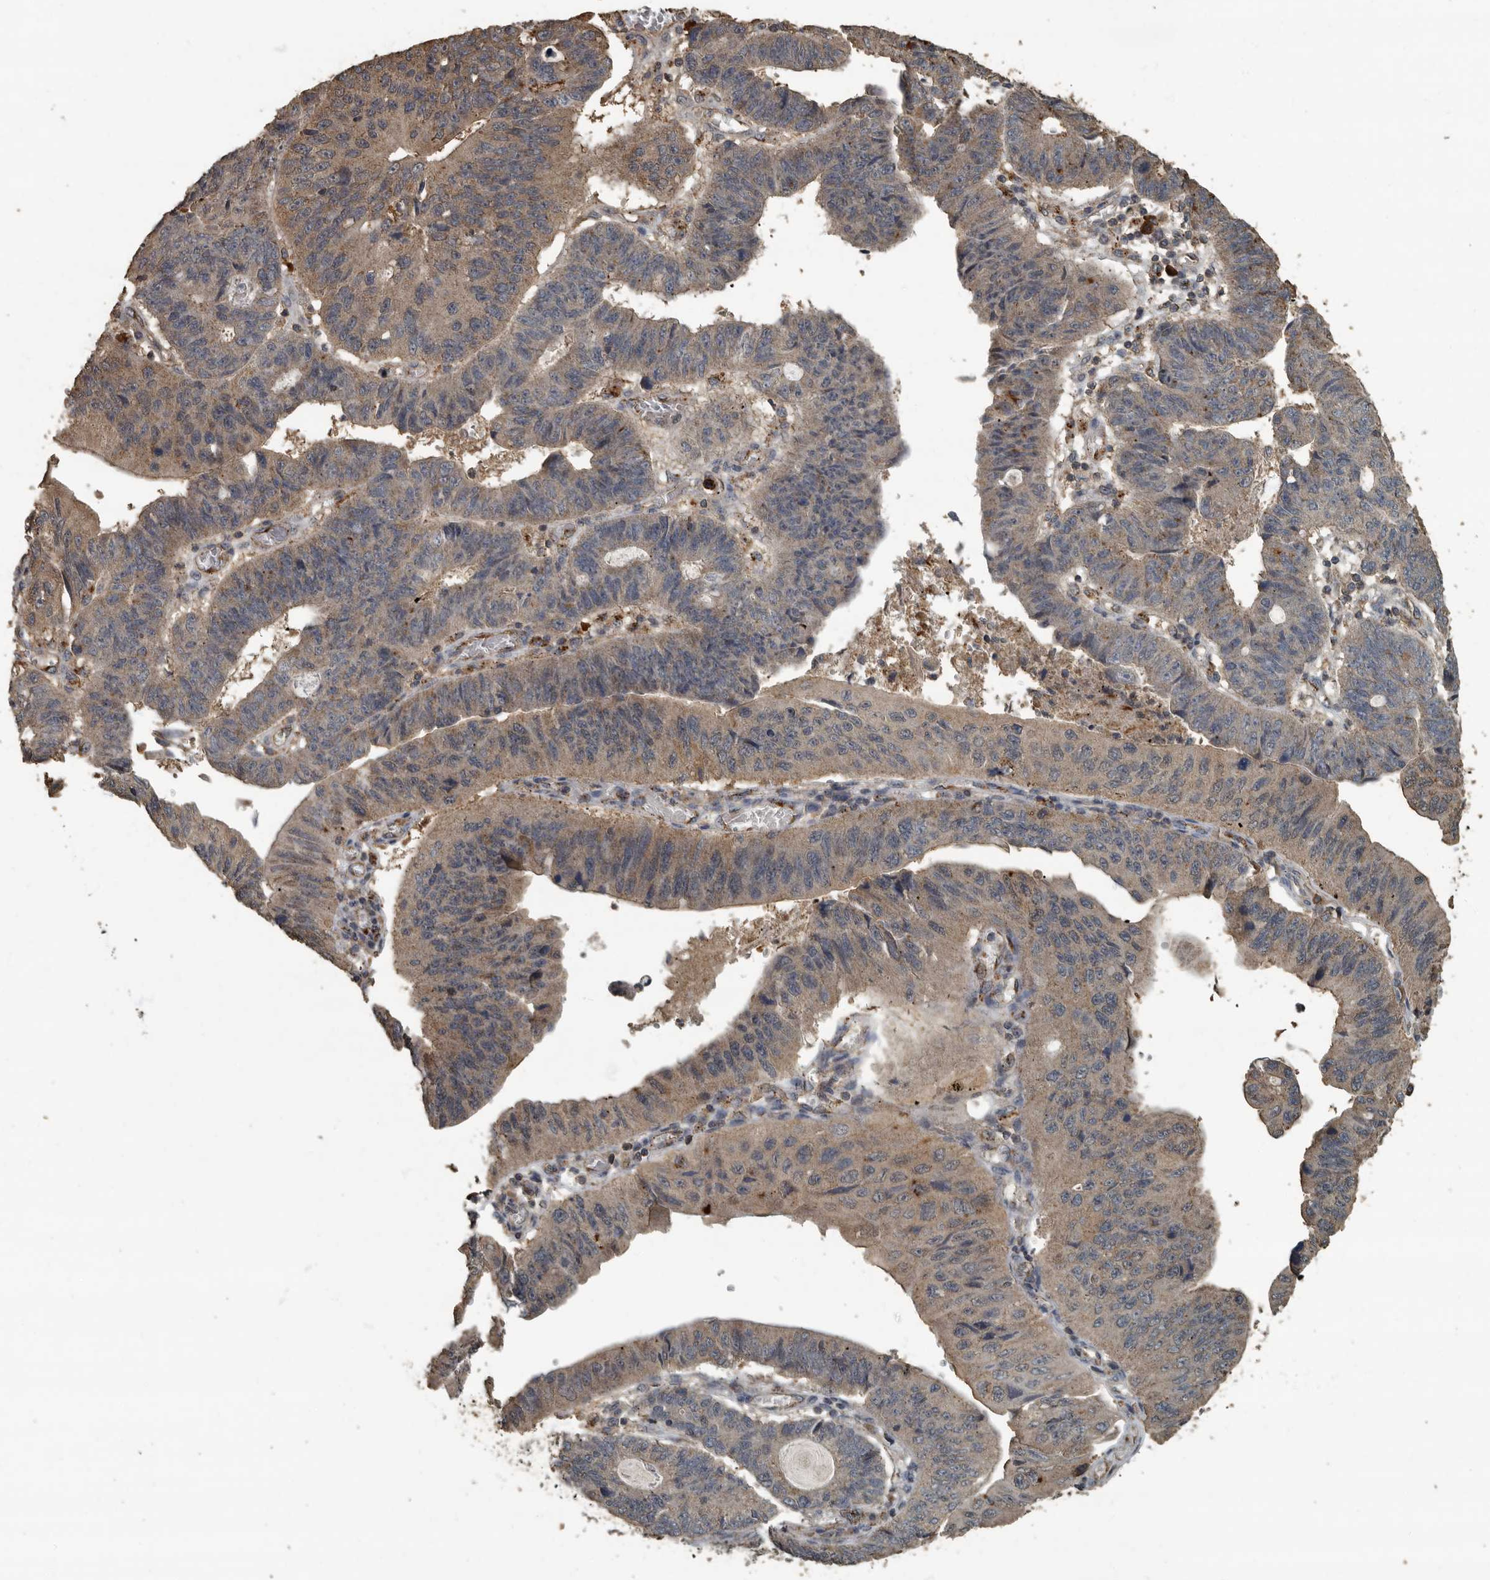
{"staining": {"intensity": "weak", "quantity": "25%-75%", "location": "cytoplasmic/membranous"}, "tissue": "stomach cancer", "cell_type": "Tumor cells", "image_type": "cancer", "snomed": [{"axis": "morphology", "description": "Adenocarcinoma, NOS"}, {"axis": "topography", "description": "Stomach"}], "caption": "Immunohistochemical staining of stomach adenocarcinoma exhibits low levels of weak cytoplasmic/membranous positivity in approximately 25%-75% of tumor cells. The staining was performed using DAB, with brown indicating positive protein expression. Nuclei are stained blue with hematoxylin.", "gene": "IL15RA", "patient": {"sex": "male", "age": 59}}